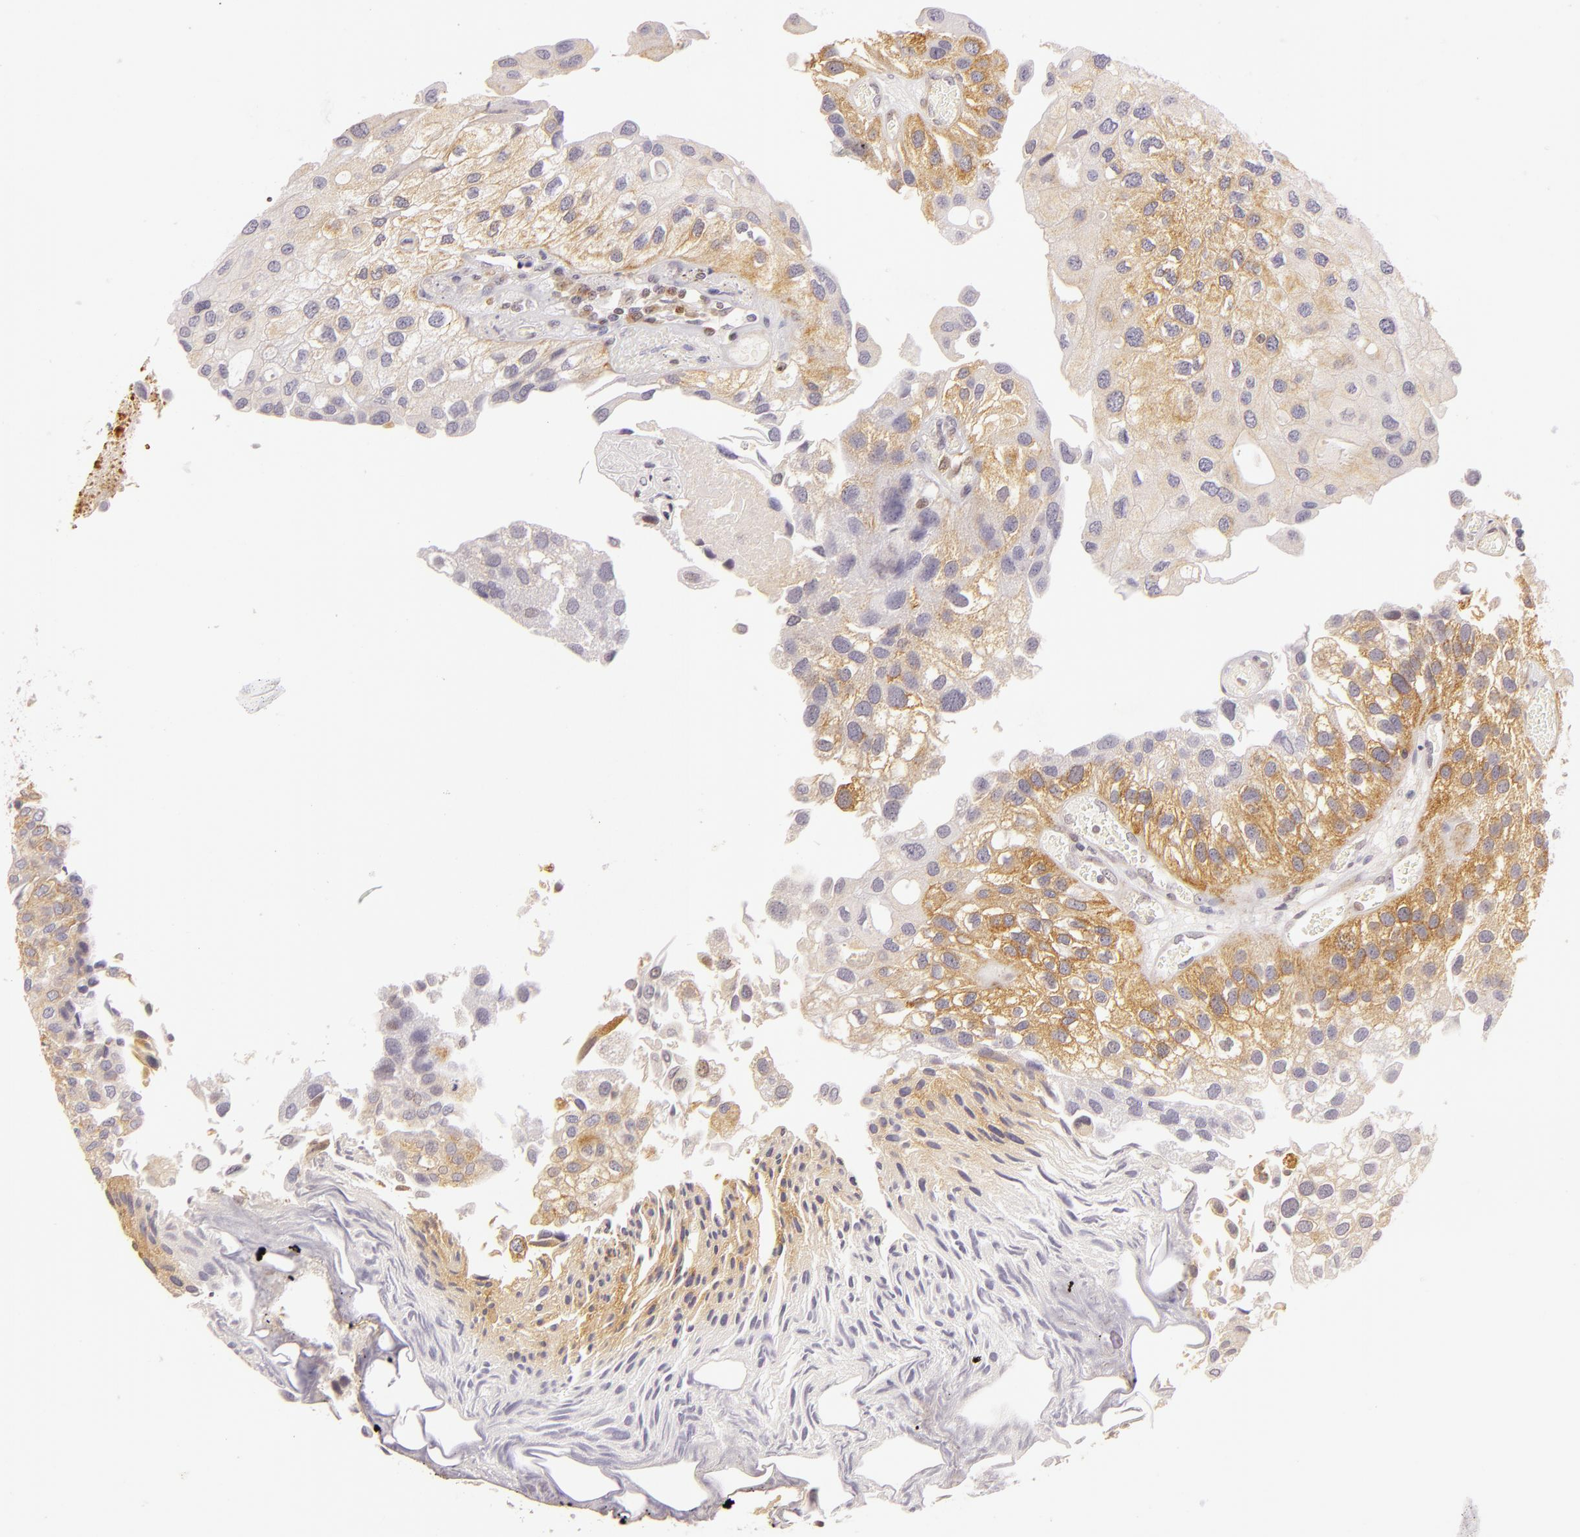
{"staining": {"intensity": "moderate", "quantity": "25%-75%", "location": "cytoplasmic/membranous"}, "tissue": "urothelial cancer", "cell_type": "Tumor cells", "image_type": "cancer", "snomed": [{"axis": "morphology", "description": "Urothelial carcinoma, Low grade"}, {"axis": "topography", "description": "Urinary bladder"}], "caption": "High-magnification brightfield microscopy of low-grade urothelial carcinoma stained with DAB (brown) and counterstained with hematoxylin (blue). tumor cells exhibit moderate cytoplasmic/membranous expression is seen in about25%-75% of cells.", "gene": "IMPDH1", "patient": {"sex": "female", "age": 89}}